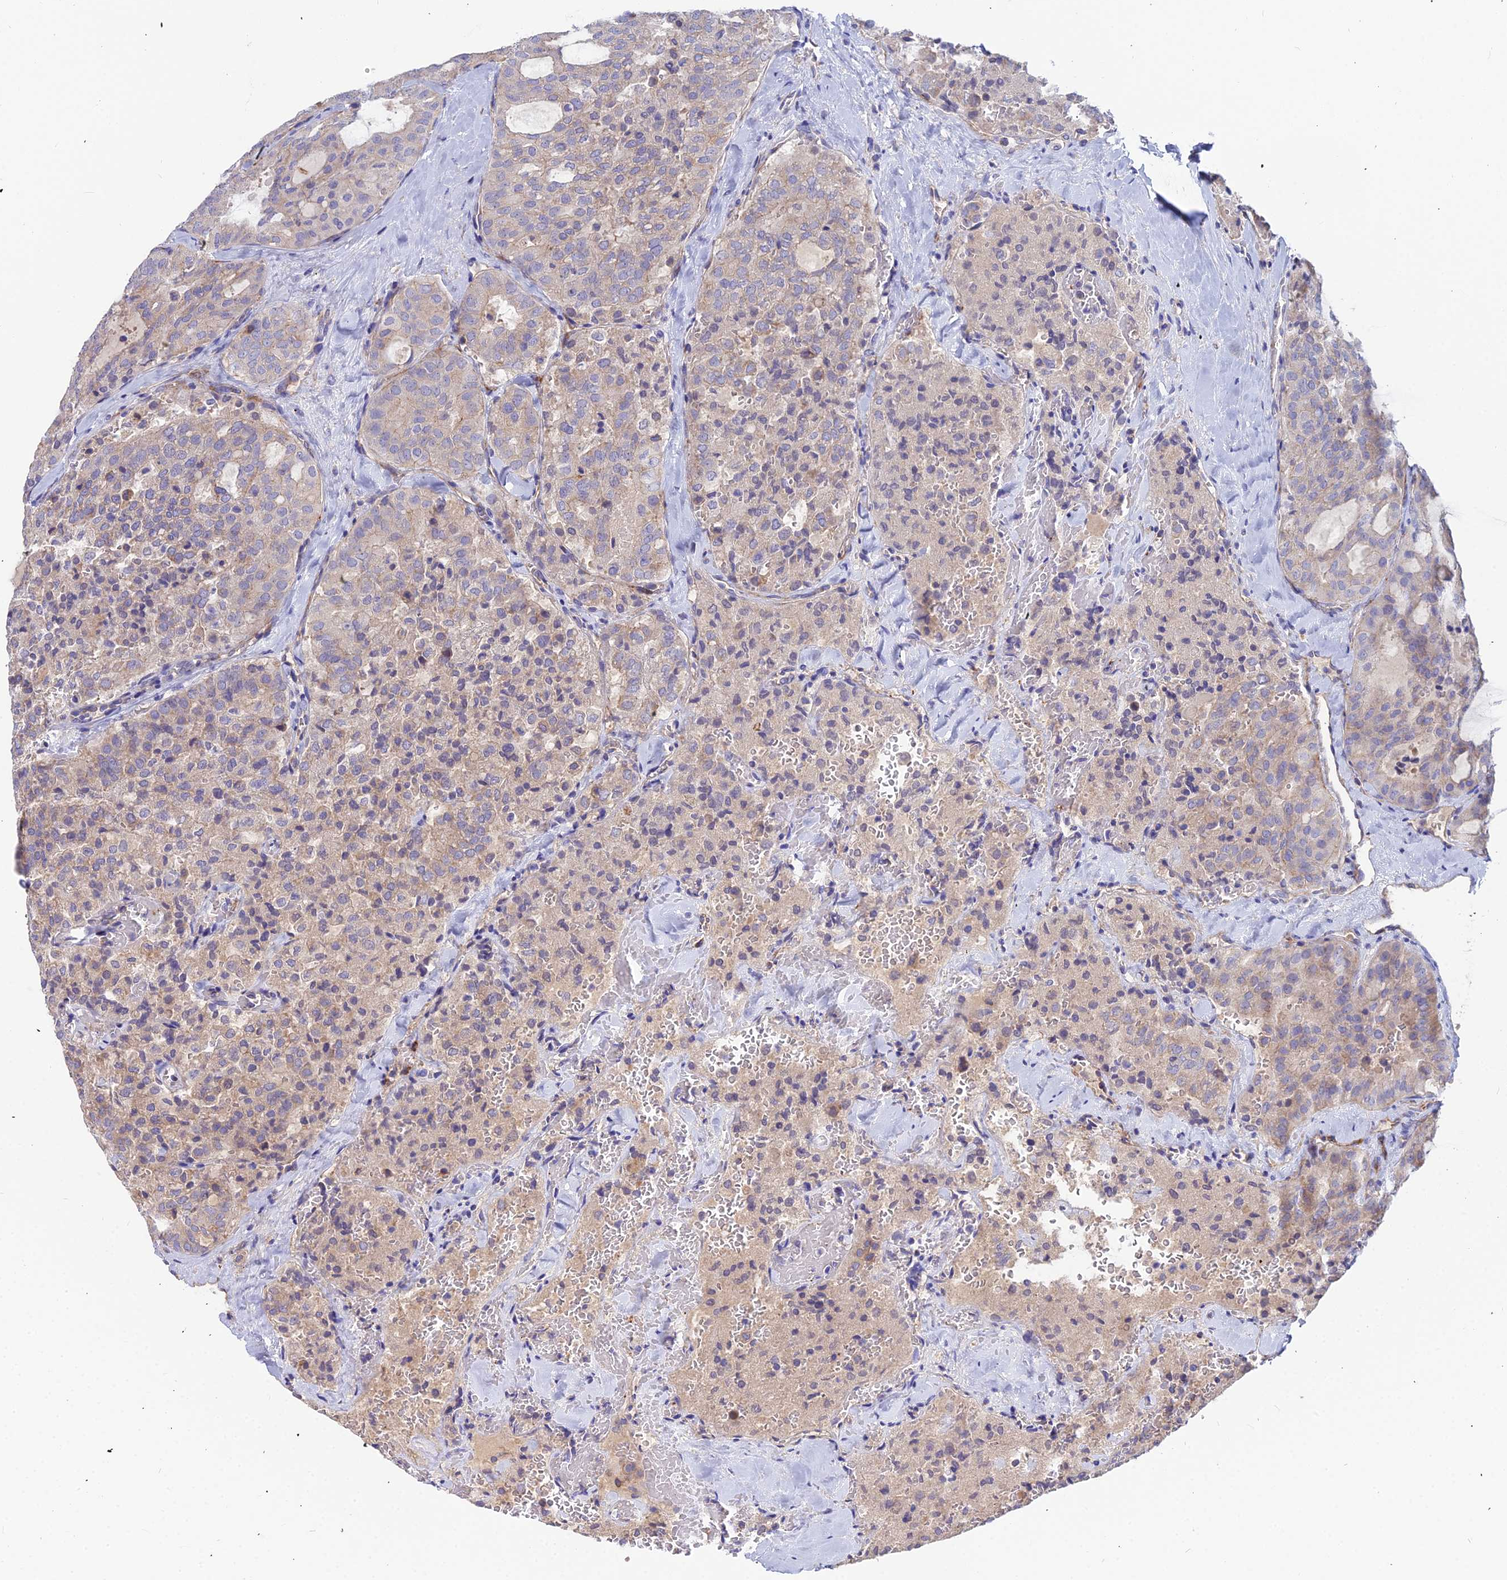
{"staining": {"intensity": "negative", "quantity": "none", "location": "none"}, "tissue": "thyroid cancer", "cell_type": "Tumor cells", "image_type": "cancer", "snomed": [{"axis": "morphology", "description": "Follicular adenoma carcinoma, NOS"}, {"axis": "topography", "description": "Thyroid gland"}], "caption": "The IHC histopathology image has no significant staining in tumor cells of thyroid cancer (follicular adenoma carcinoma) tissue. (IHC, brightfield microscopy, high magnification).", "gene": "ASPHD1", "patient": {"sex": "male", "age": 75}}